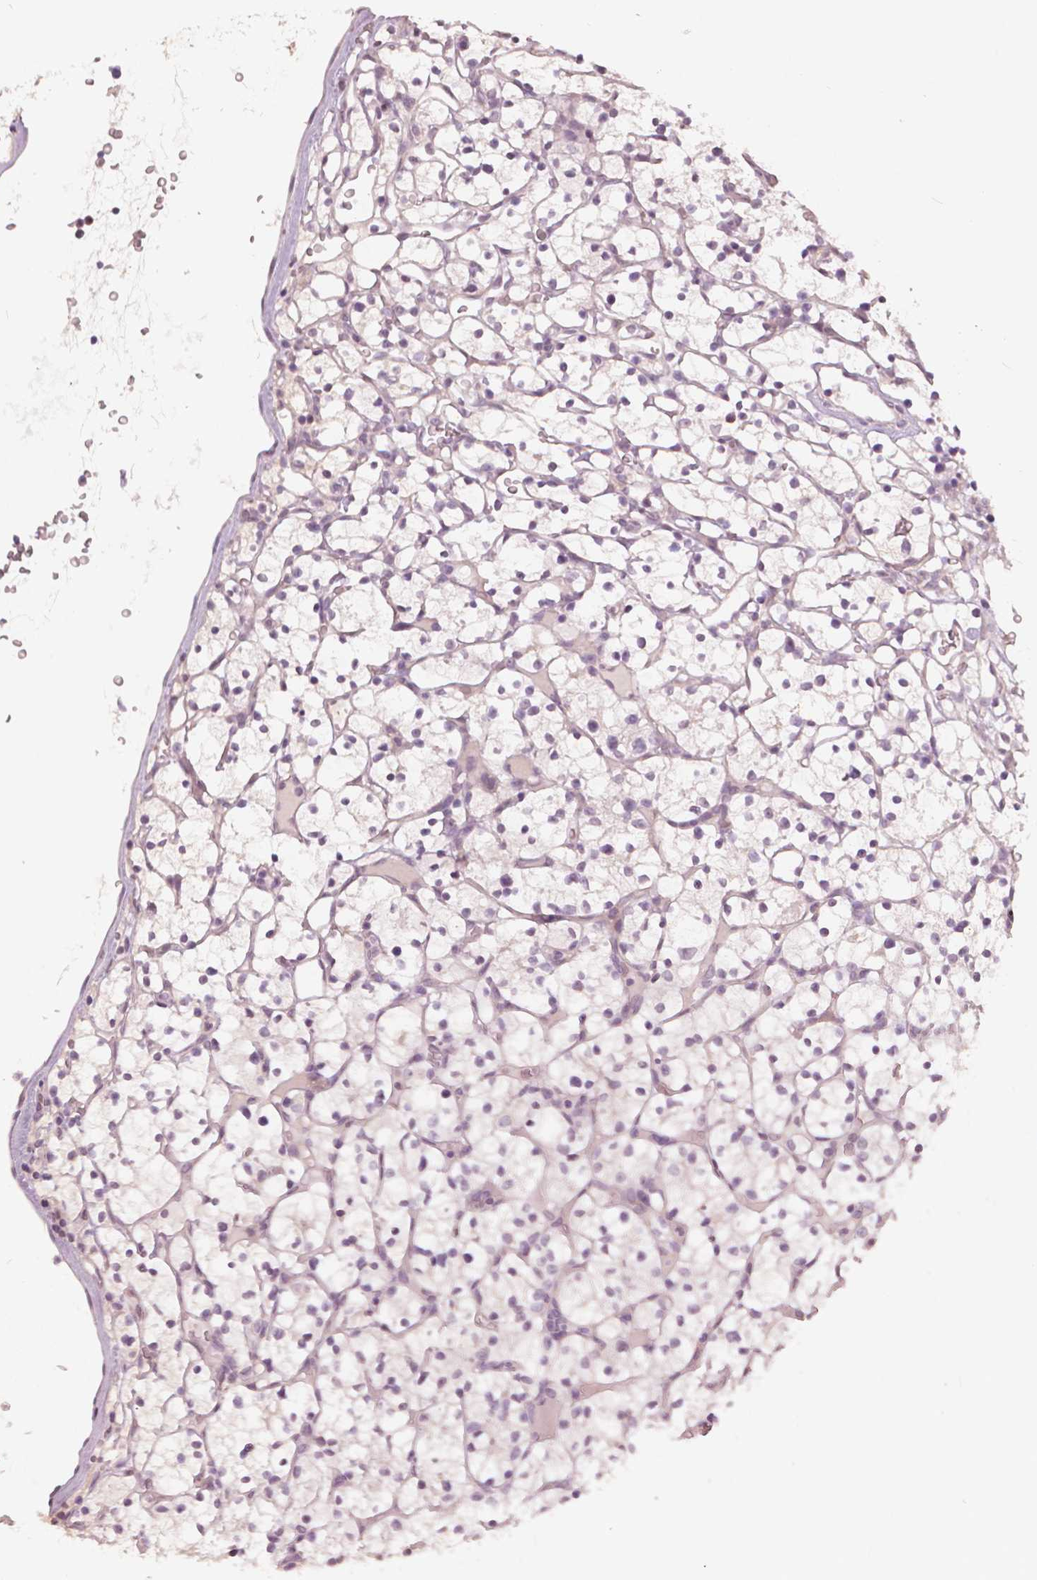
{"staining": {"intensity": "negative", "quantity": "none", "location": "none"}, "tissue": "renal cancer", "cell_type": "Tumor cells", "image_type": "cancer", "snomed": [{"axis": "morphology", "description": "Adenocarcinoma, NOS"}, {"axis": "topography", "description": "Kidney"}], "caption": "The photomicrograph demonstrates no significant positivity in tumor cells of renal adenocarcinoma.", "gene": "NANOG", "patient": {"sex": "female", "age": 64}}